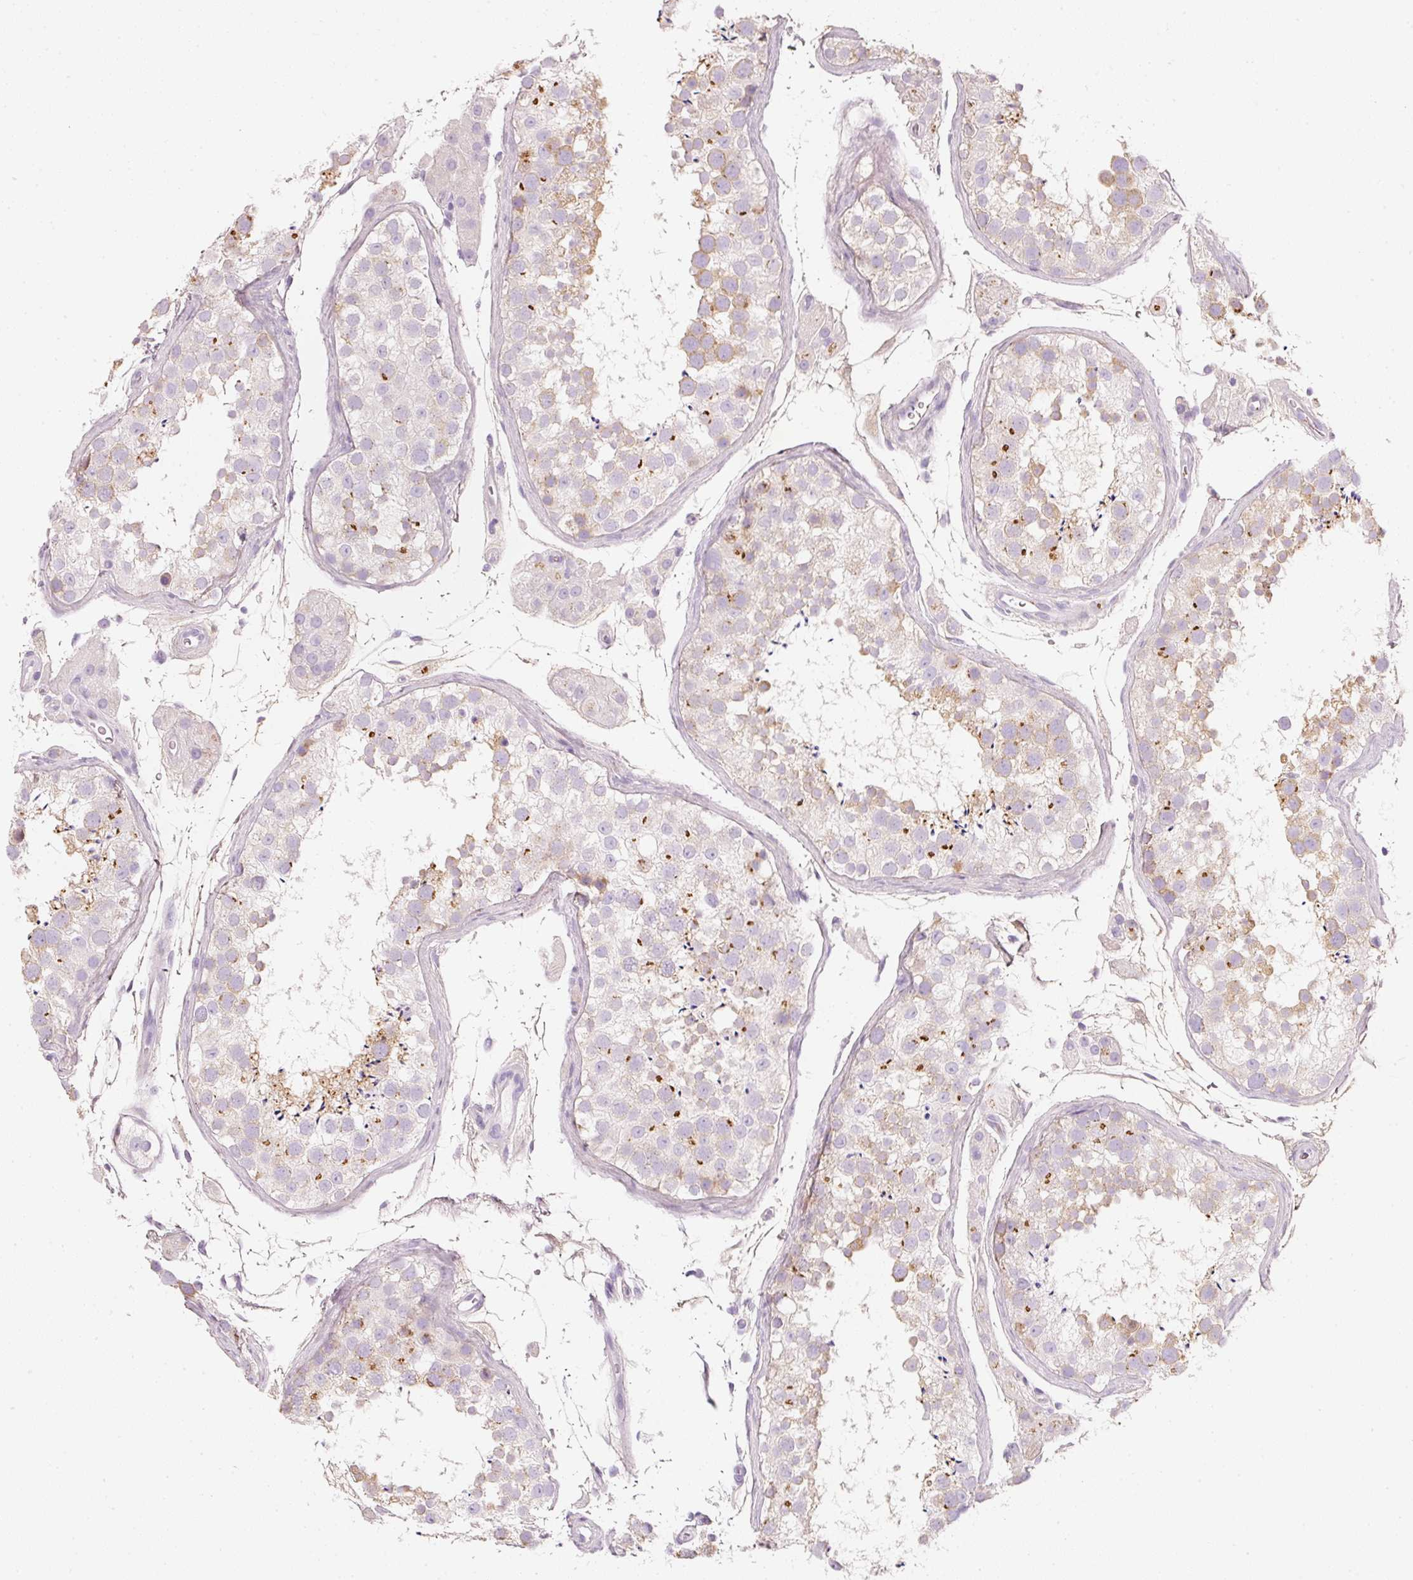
{"staining": {"intensity": "weak", "quantity": "25%-75%", "location": "cytoplasmic/membranous"}, "tissue": "testis", "cell_type": "Cells in seminiferous ducts", "image_type": "normal", "snomed": [{"axis": "morphology", "description": "Normal tissue, NOS"}, {"axis": "topography", "description": "Testis"}], "caption": "Cells in seminiferous ducts show low levels of weak cytoplasmic/membranous positivity in approximately 25%-75% of cells in benign testis.", "gene": "PDXDC1", "patient": {"sex": "male", "age": 41}}